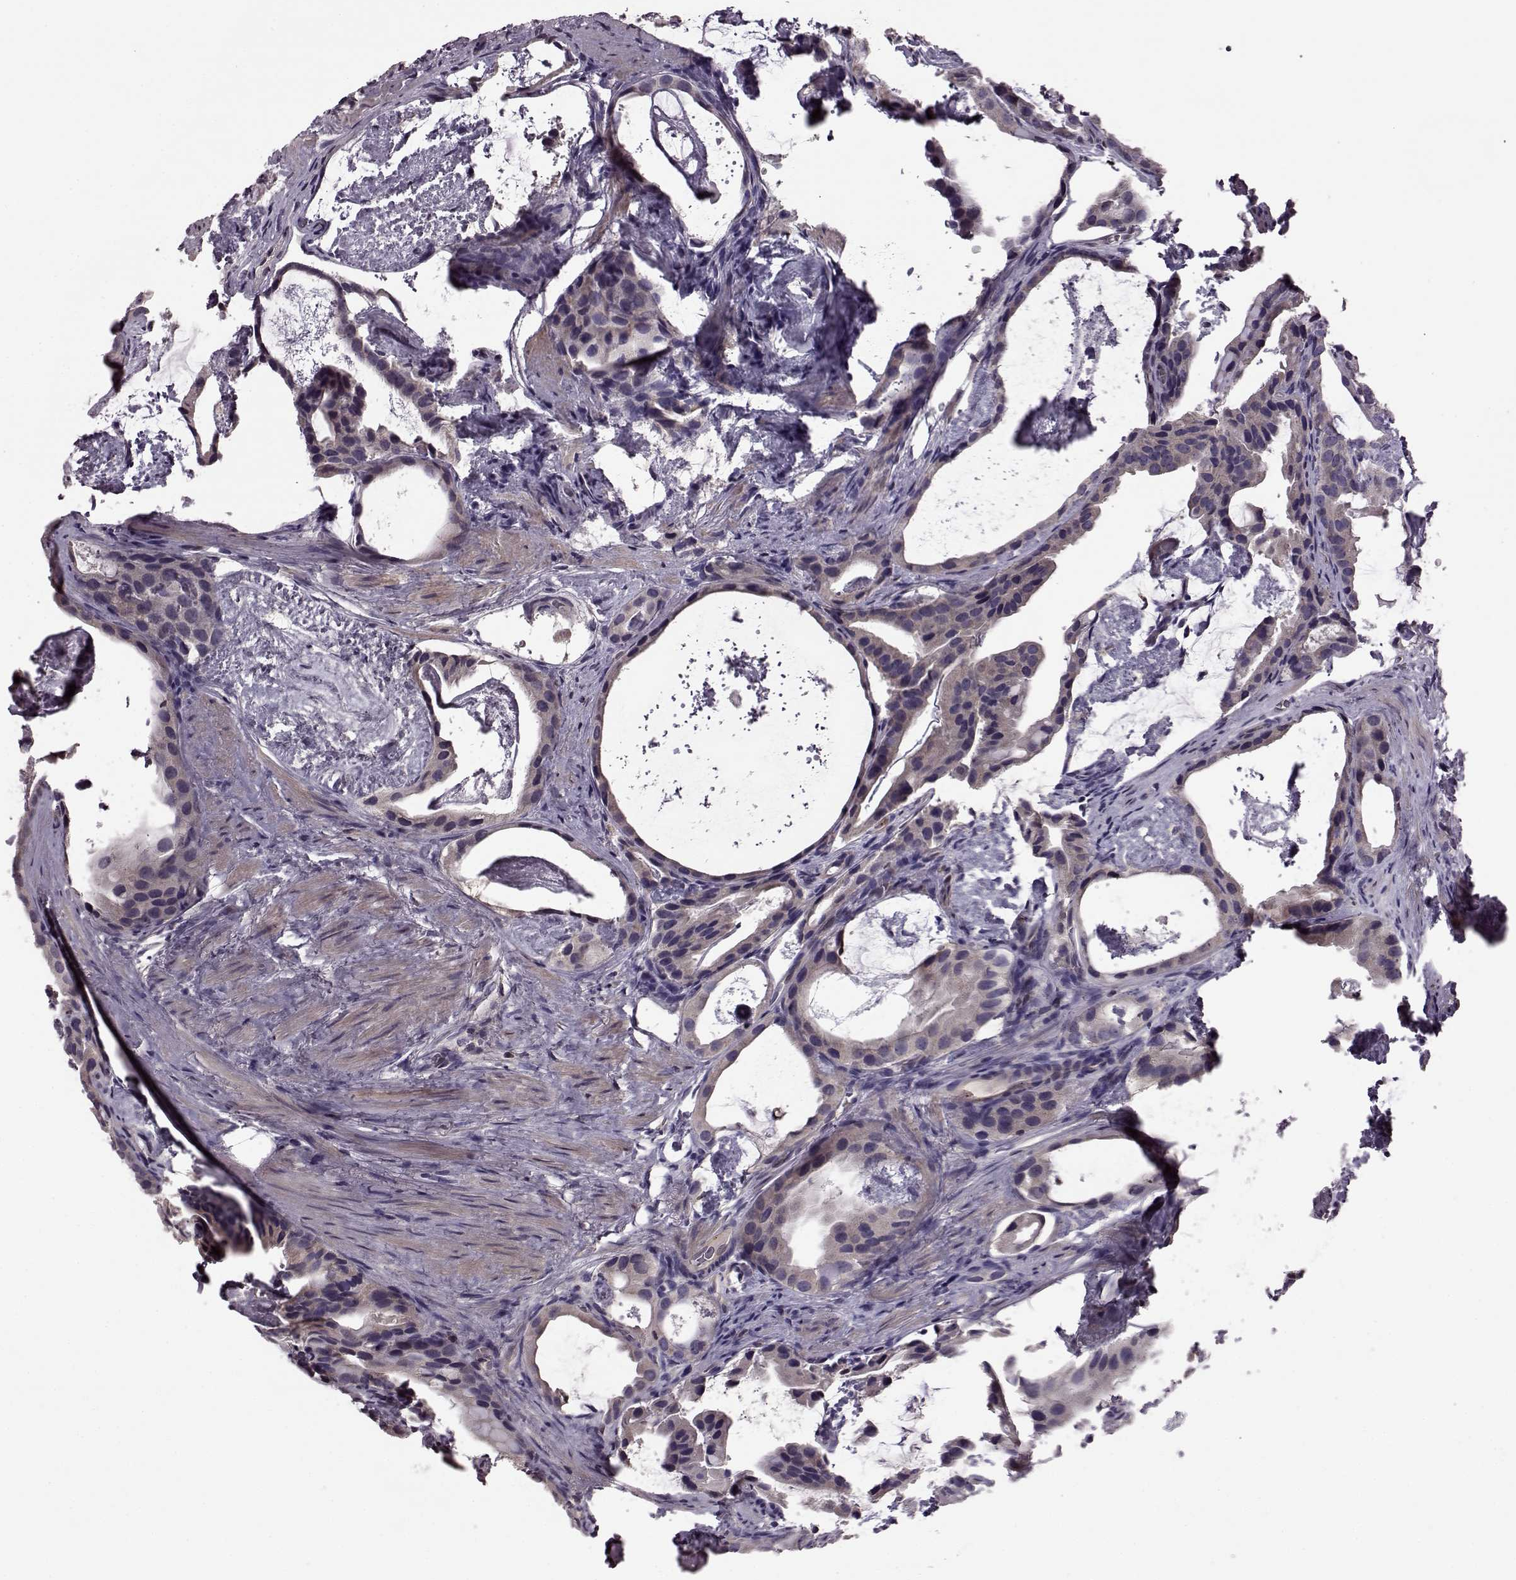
{"staining": {"intensity": "weak", "quantity": ">75%", "location": "cytoplasmic/membranous"}, "tissue": "prostate cancer", "cell_type": "Tumor cells", "image_type": "cancer", "snomed": [{"axis": "morphology", "description": "Adenocarcinoma, Low grade"}, {"axis": "topography", "description": "Prostate and seminal vesicle, NOS"}], "caption": "Brown immunohistochemical staining in human low-grade adenocarcinoma (prostate) shows weak cytoplasmic/membranous staining in approximately >75% of tumor cells.", "gene": "CDC42SE1", "patient": {"sex": "male", "age": 71}}